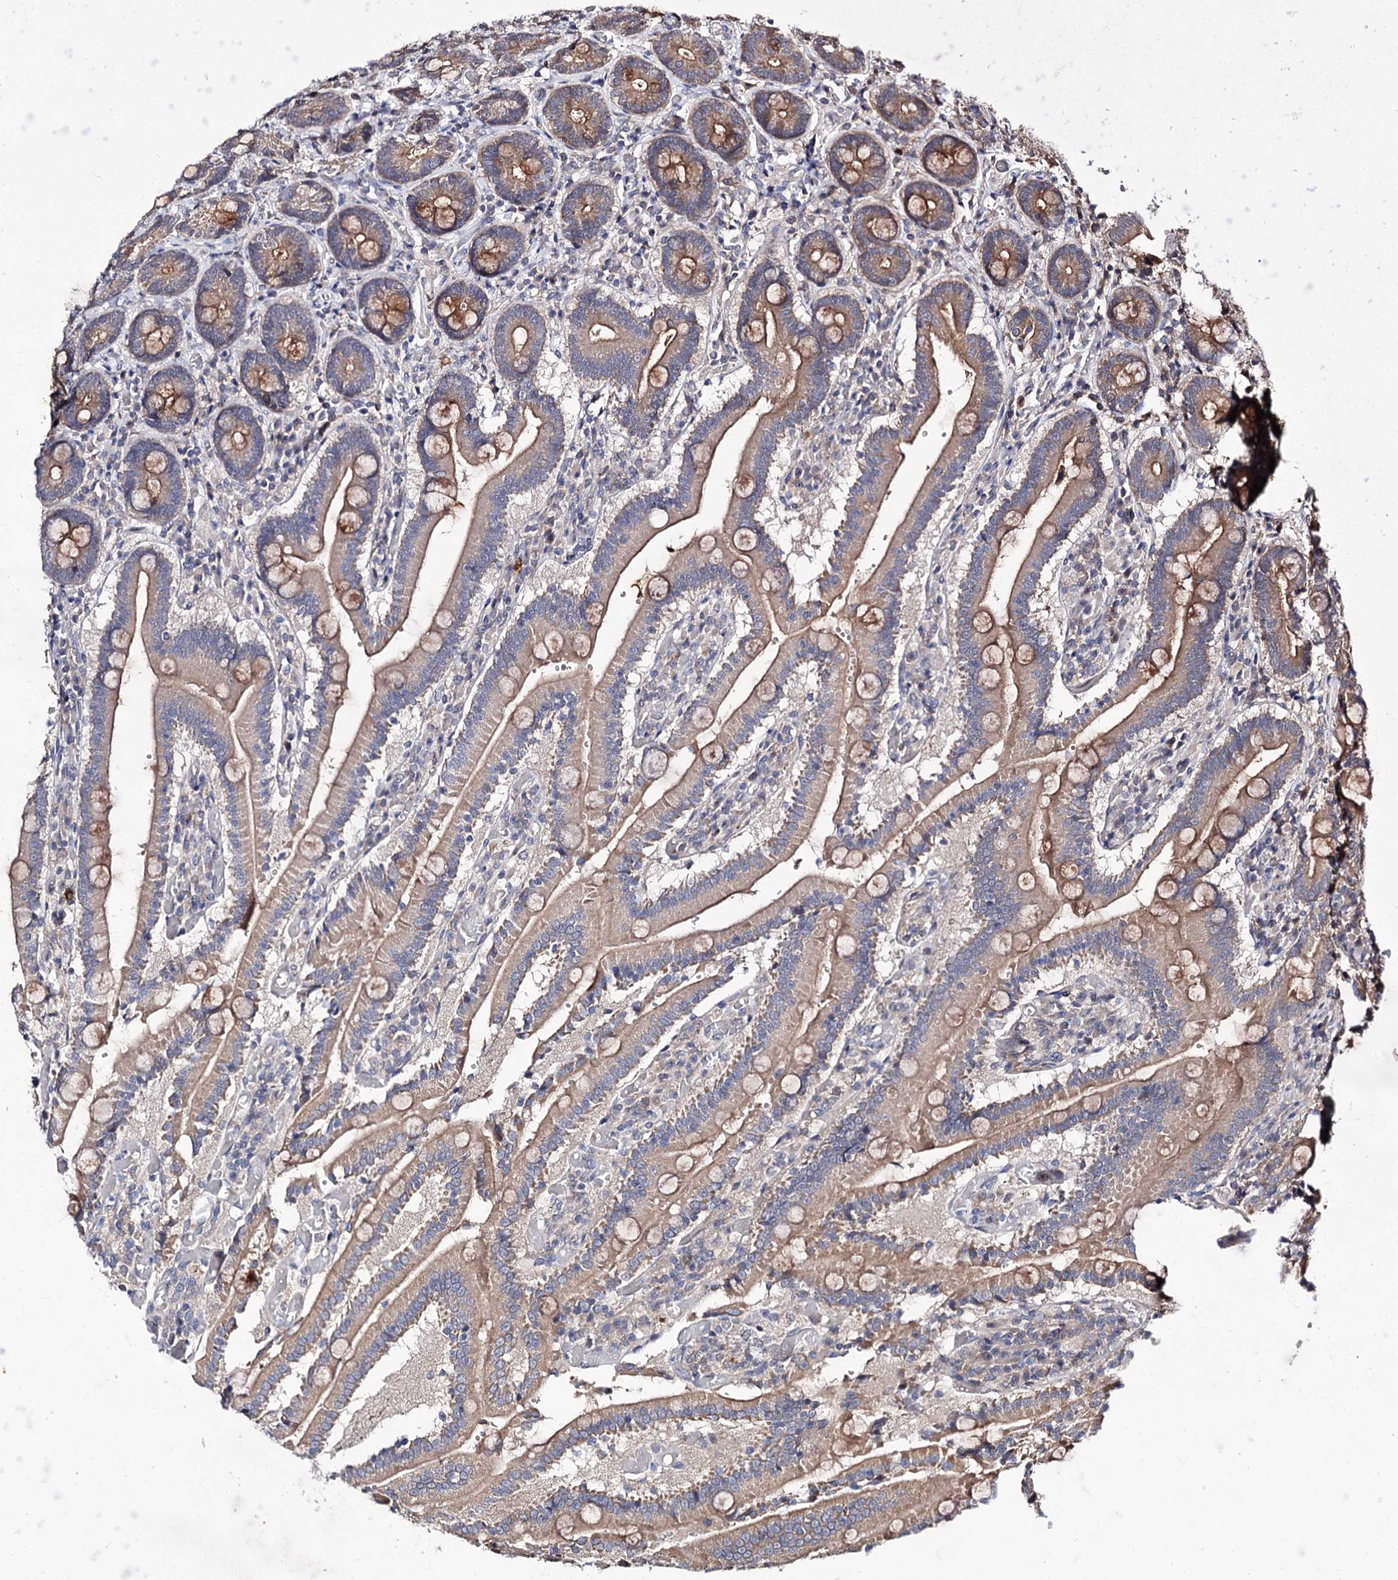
{"staining": {"intensity": "moderate", "quantity": ">75%", "location": "cytoplasmic/membranous"}, "tissue": "duodenum", "cell_type": "Glandular cells", "image_type": "normal", "snomed": [{"axis": "morphology", "description": "Normal tissue, NOS"}, {"axis": "topography", "description": "Duodenum"}], "caption": "Protein staining of unremarkable duodenum exhibits moderate cytoplasmic/membranous staining in approximately >75% of glandular cells. (Brightfield microscopy of DAB IHC at high magnification).", "gene": "FBXW8", "patient": {"sex": "female", "age": 62}}